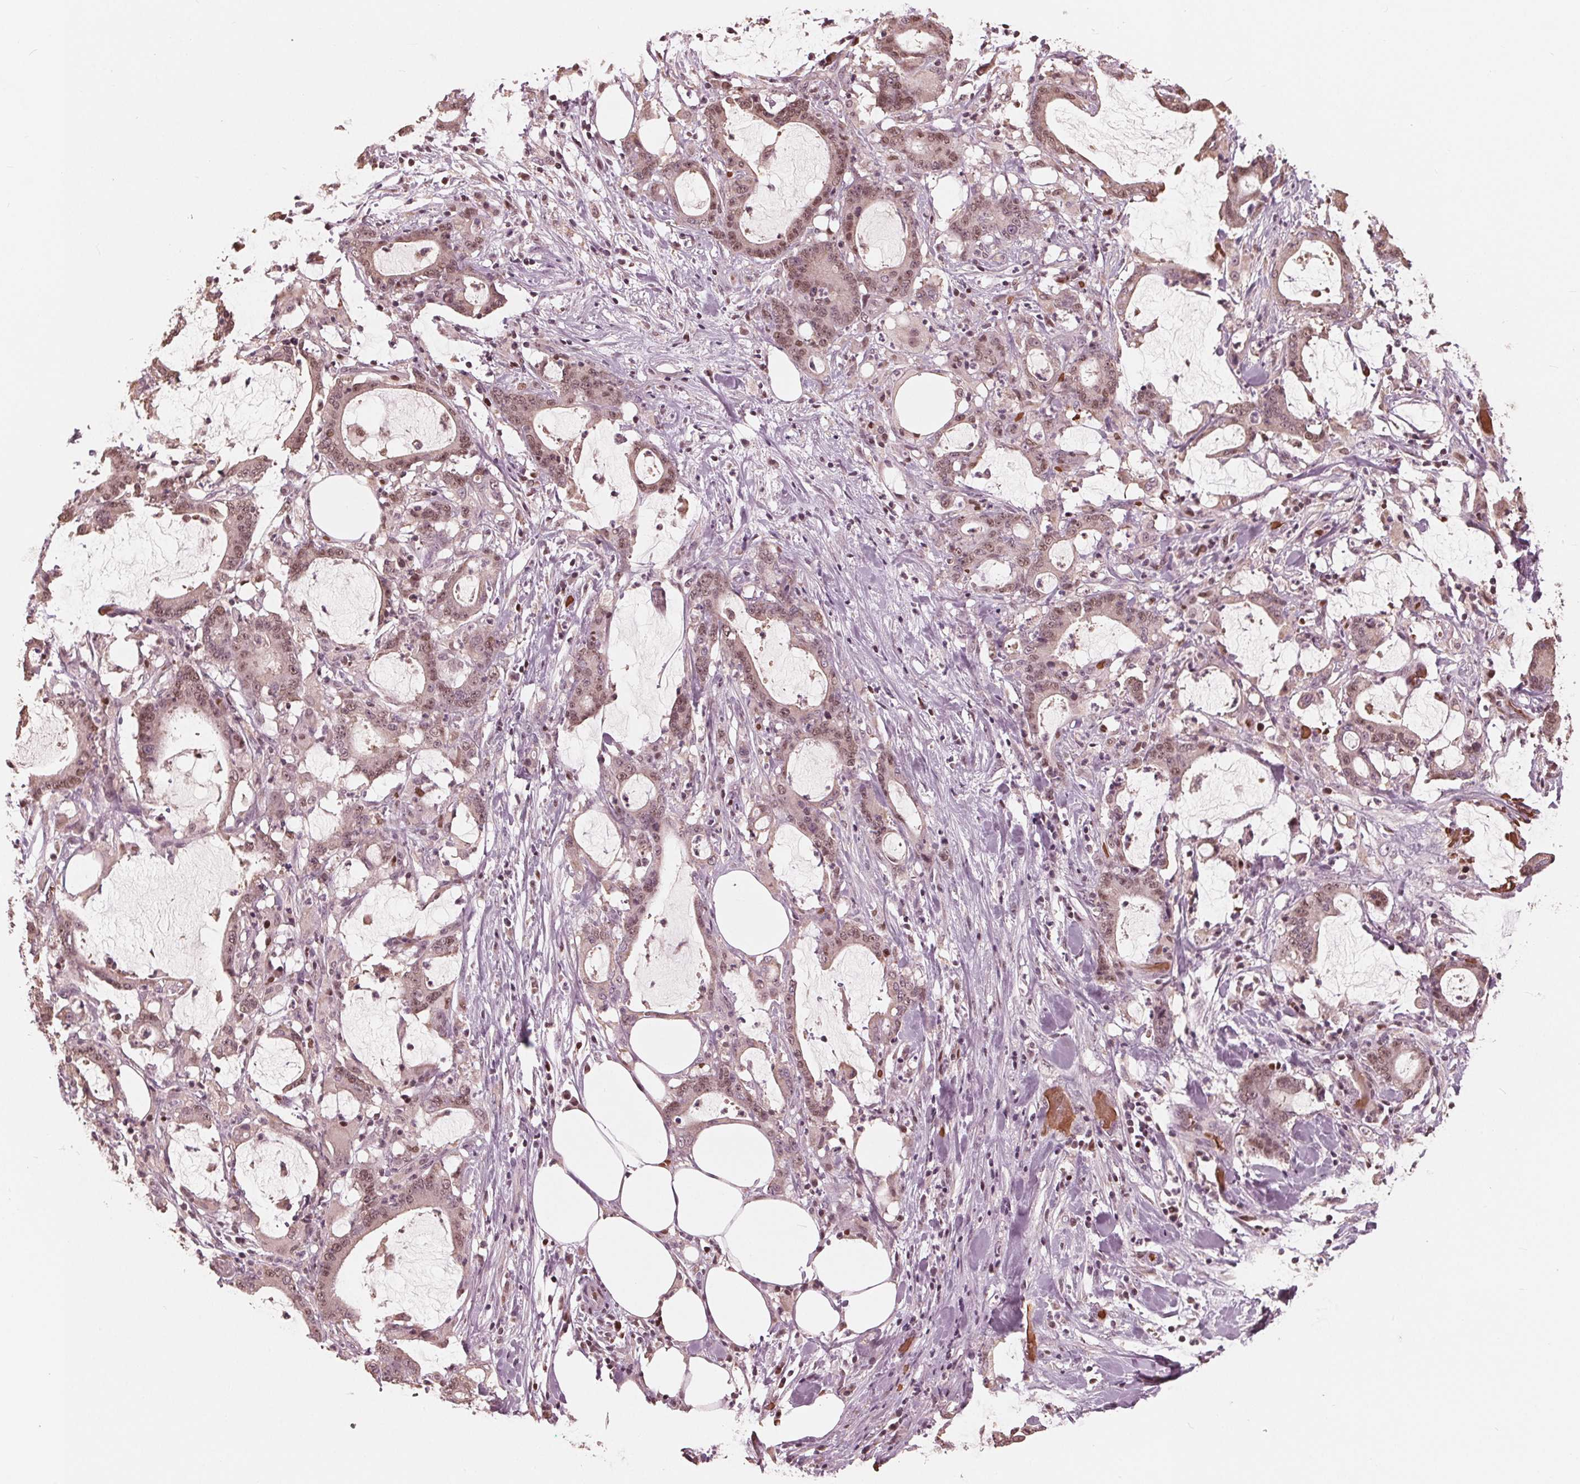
{"staining": {"intensity": "weak", "quantity": ">75%", "location": "nuclear"}, "tissue": "stomach cancer", "cell_type": "Tumor cells", "image_type": "cancer", "snomed": [{"axis": "morphology", "description": "Adenocarcinoma, NOS"}, {"axis": "topography", "description": "Stomach, upper"}], "caption": "IHC photomicrograph of human stomach cancer (adenocarcinoma) stained for a protein (brown), which exhibits low levels of weak nuclear staining in approximately >75% of tumor cells.", "gene": "HIRIP3", "patient": {"sex": "male", "age": 68}}